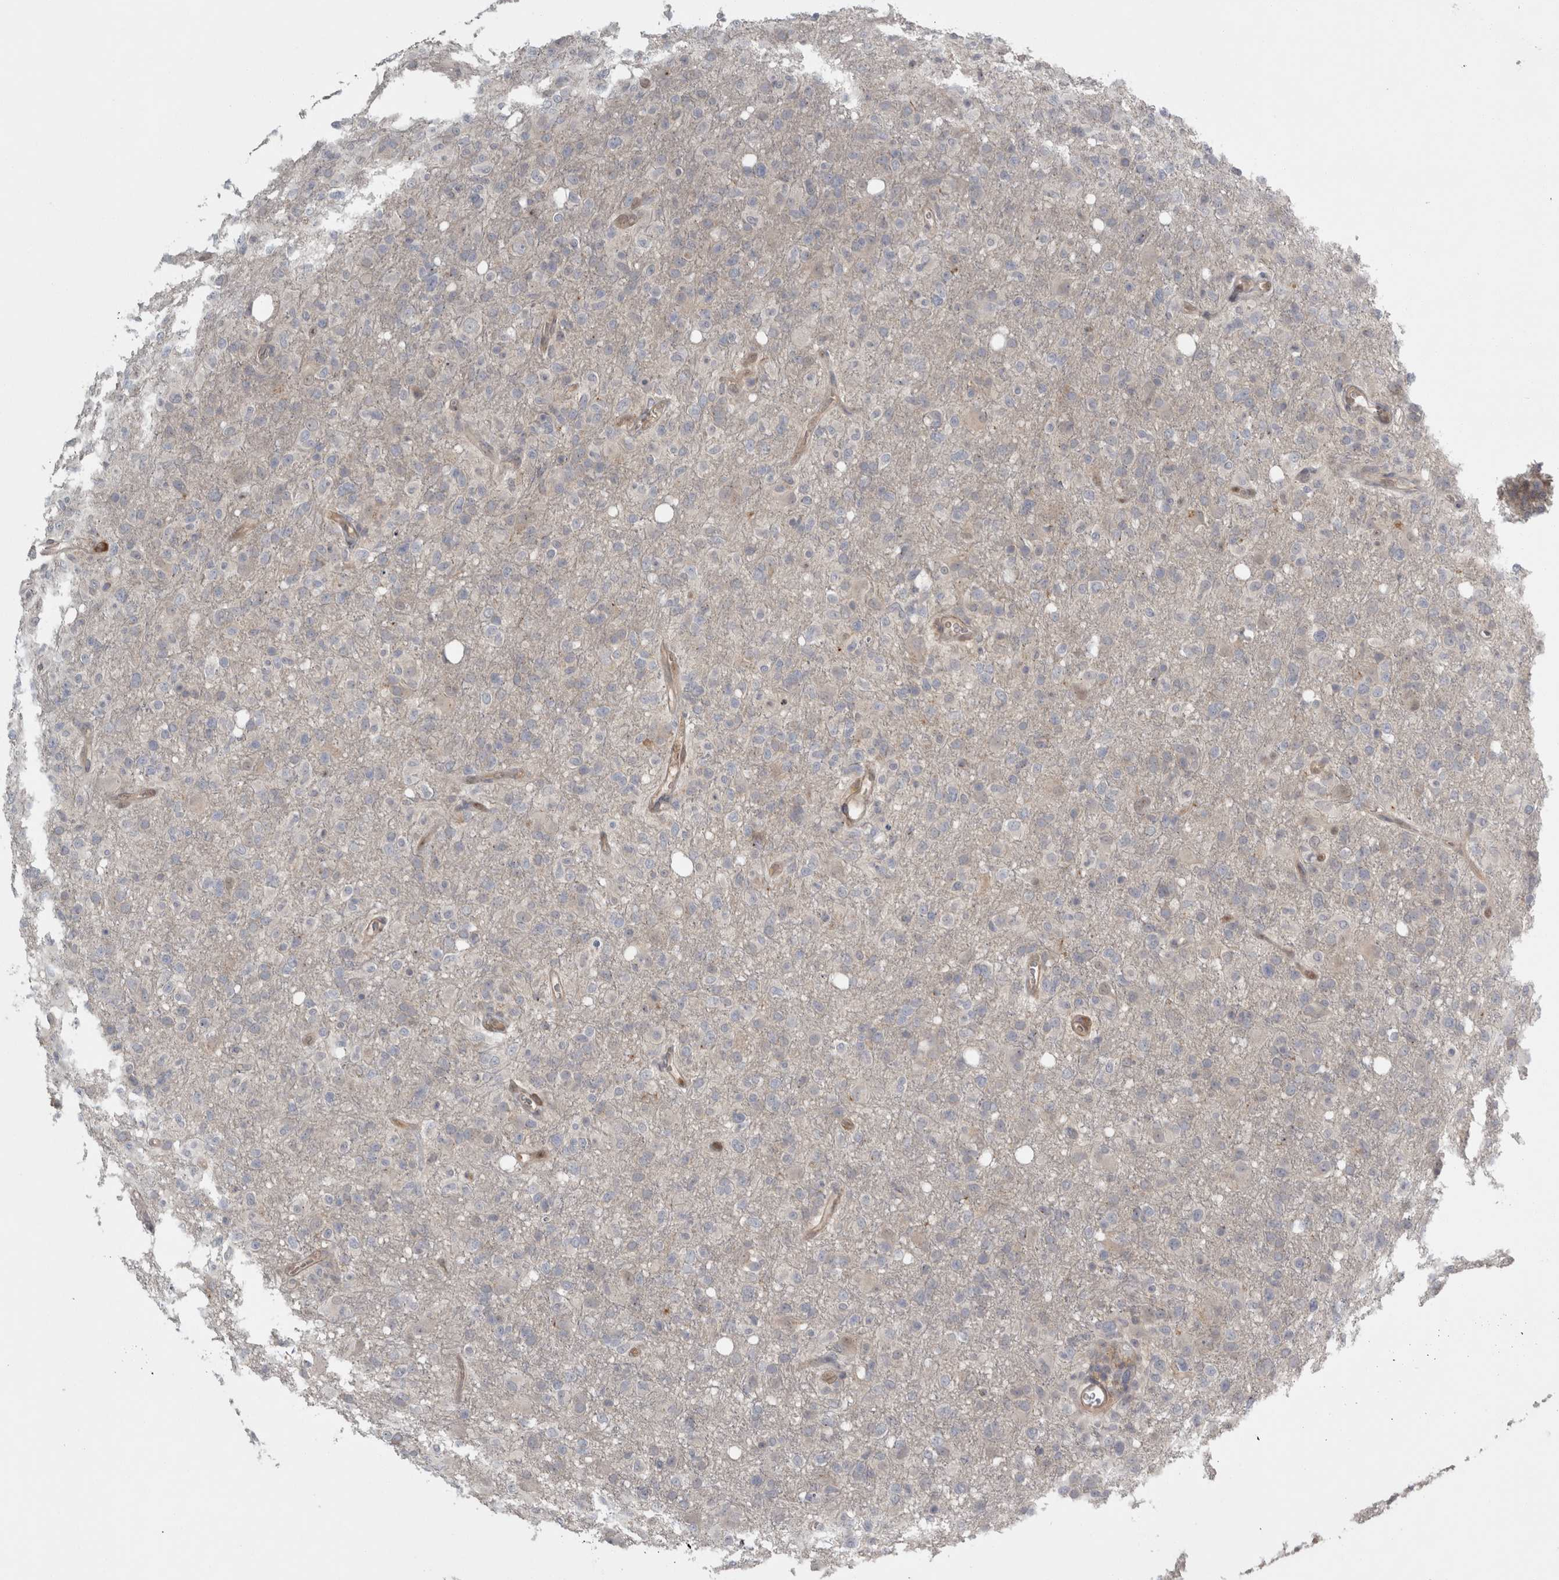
{"staining": {"intensity": "negative", "quantity": "none", "location": "none"}, "tissue": "glioma", "cell_type": "Tumor cells", "image_type": "cancer", "snomed": [{"axis": "morphology", "description": "Glioma, malignant, High grade"}, {"axis": "topography", "description": "Brain"}], "caption": "An IHC micrograph of malignant glioma (high-grade) is shown. There is no staining in tumor cells of malignant glioma (high-grade).", "gene": "SLCO5A1", "patient": {"sex": "female", "age": 57}}